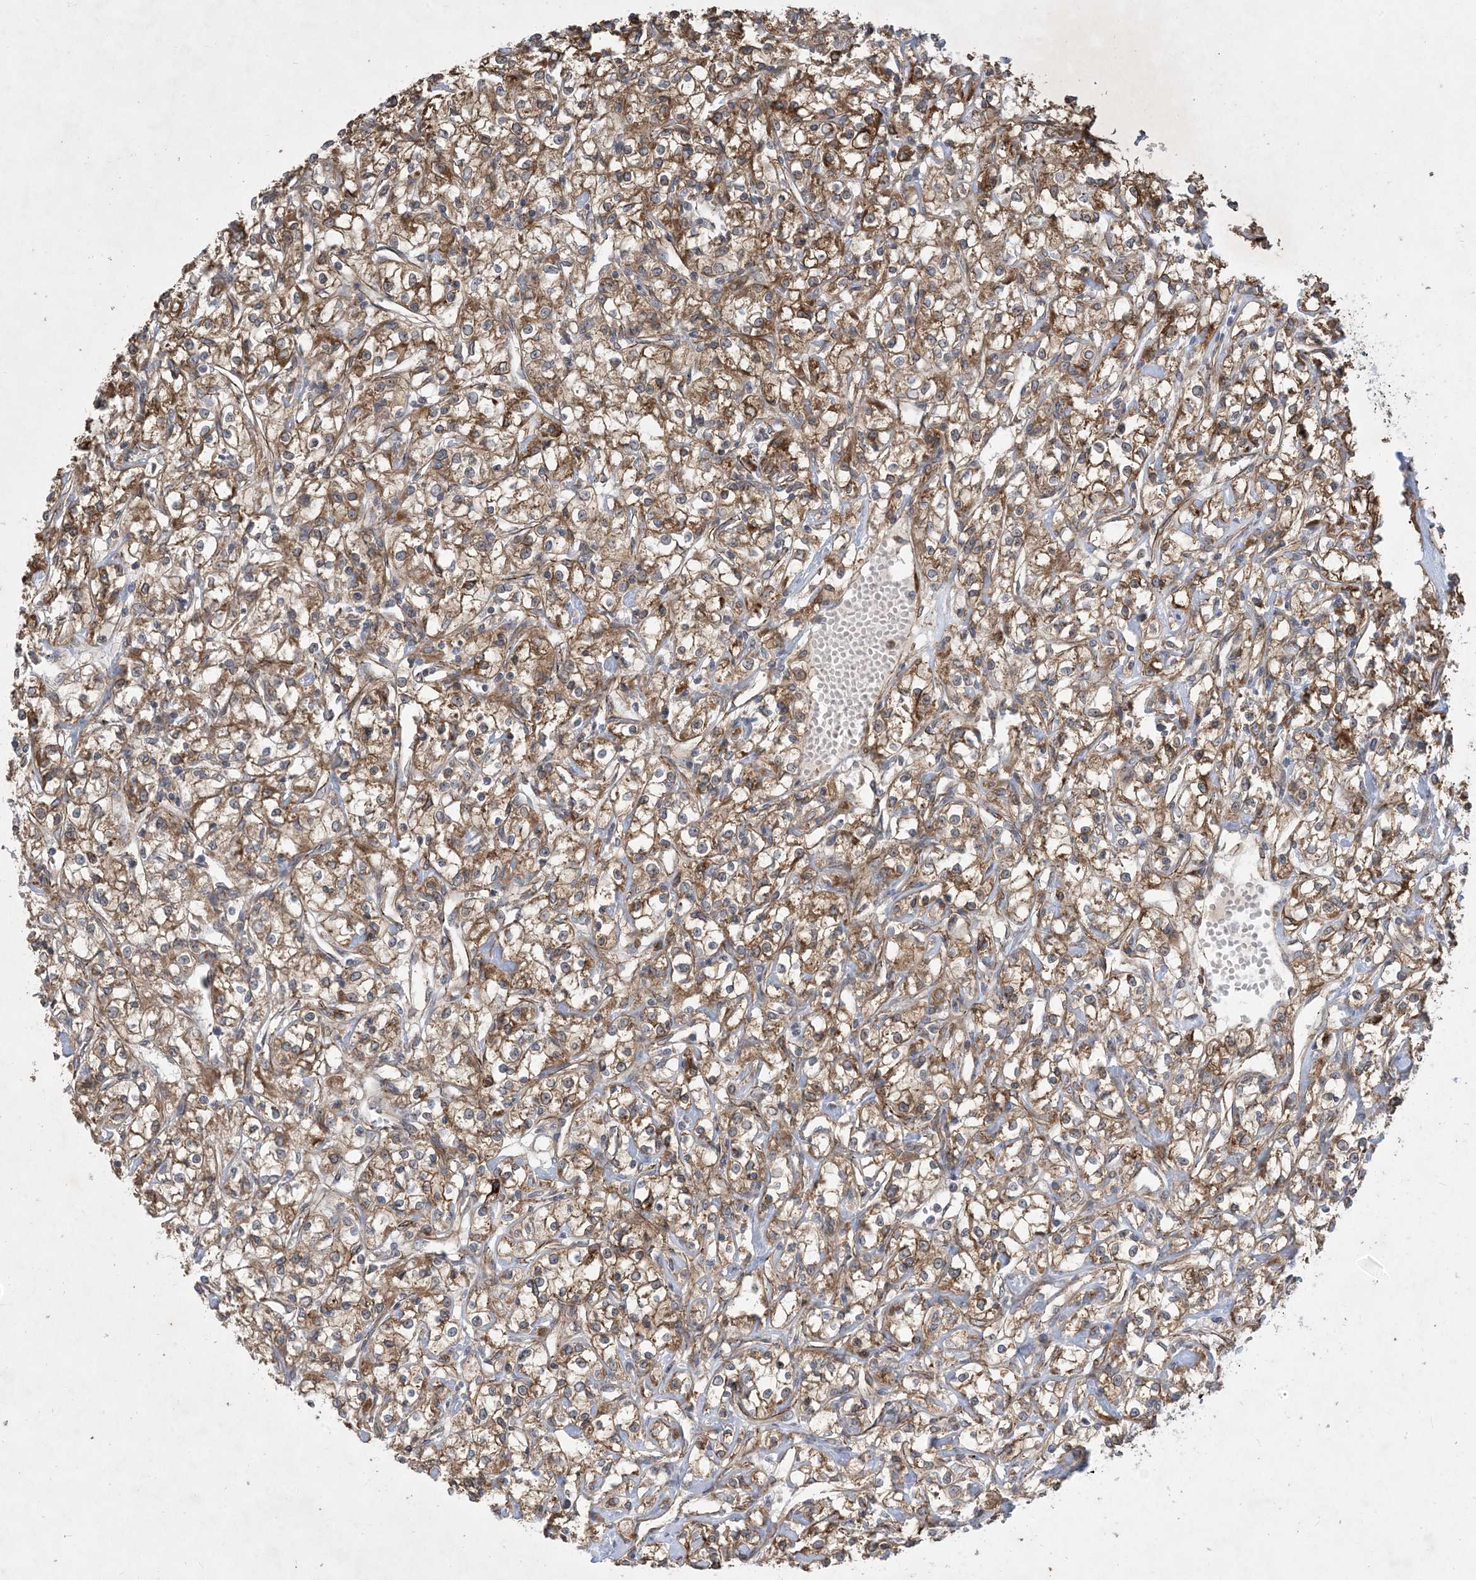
{"staining": {"intensity": "moderate", "quantity": ">75%", "location": "cytoplasmic/membranous"}, "tissue": "renal cancer", "cell_type": "Tumor cells", "image_type": "cancer", "snomed": [{"axis": "morphology", "description": "Adenocarcinoma, NOS"}, {"axis": "topography", "description": "Kidney"}], "caption": "Immunohistochemistry (IHC) histopathology image of neoplastic tissue: human adenocarcinoma (renal) stained using IHC demonstrates medium levels of moderate protein expression localized specifically in the cytoplasmic/membranous of tumor cells, appearing as a cytoplasmic/membranous brown color.", "gene": "OTOP1", "patient": {"sex": "female", "age": 59}}